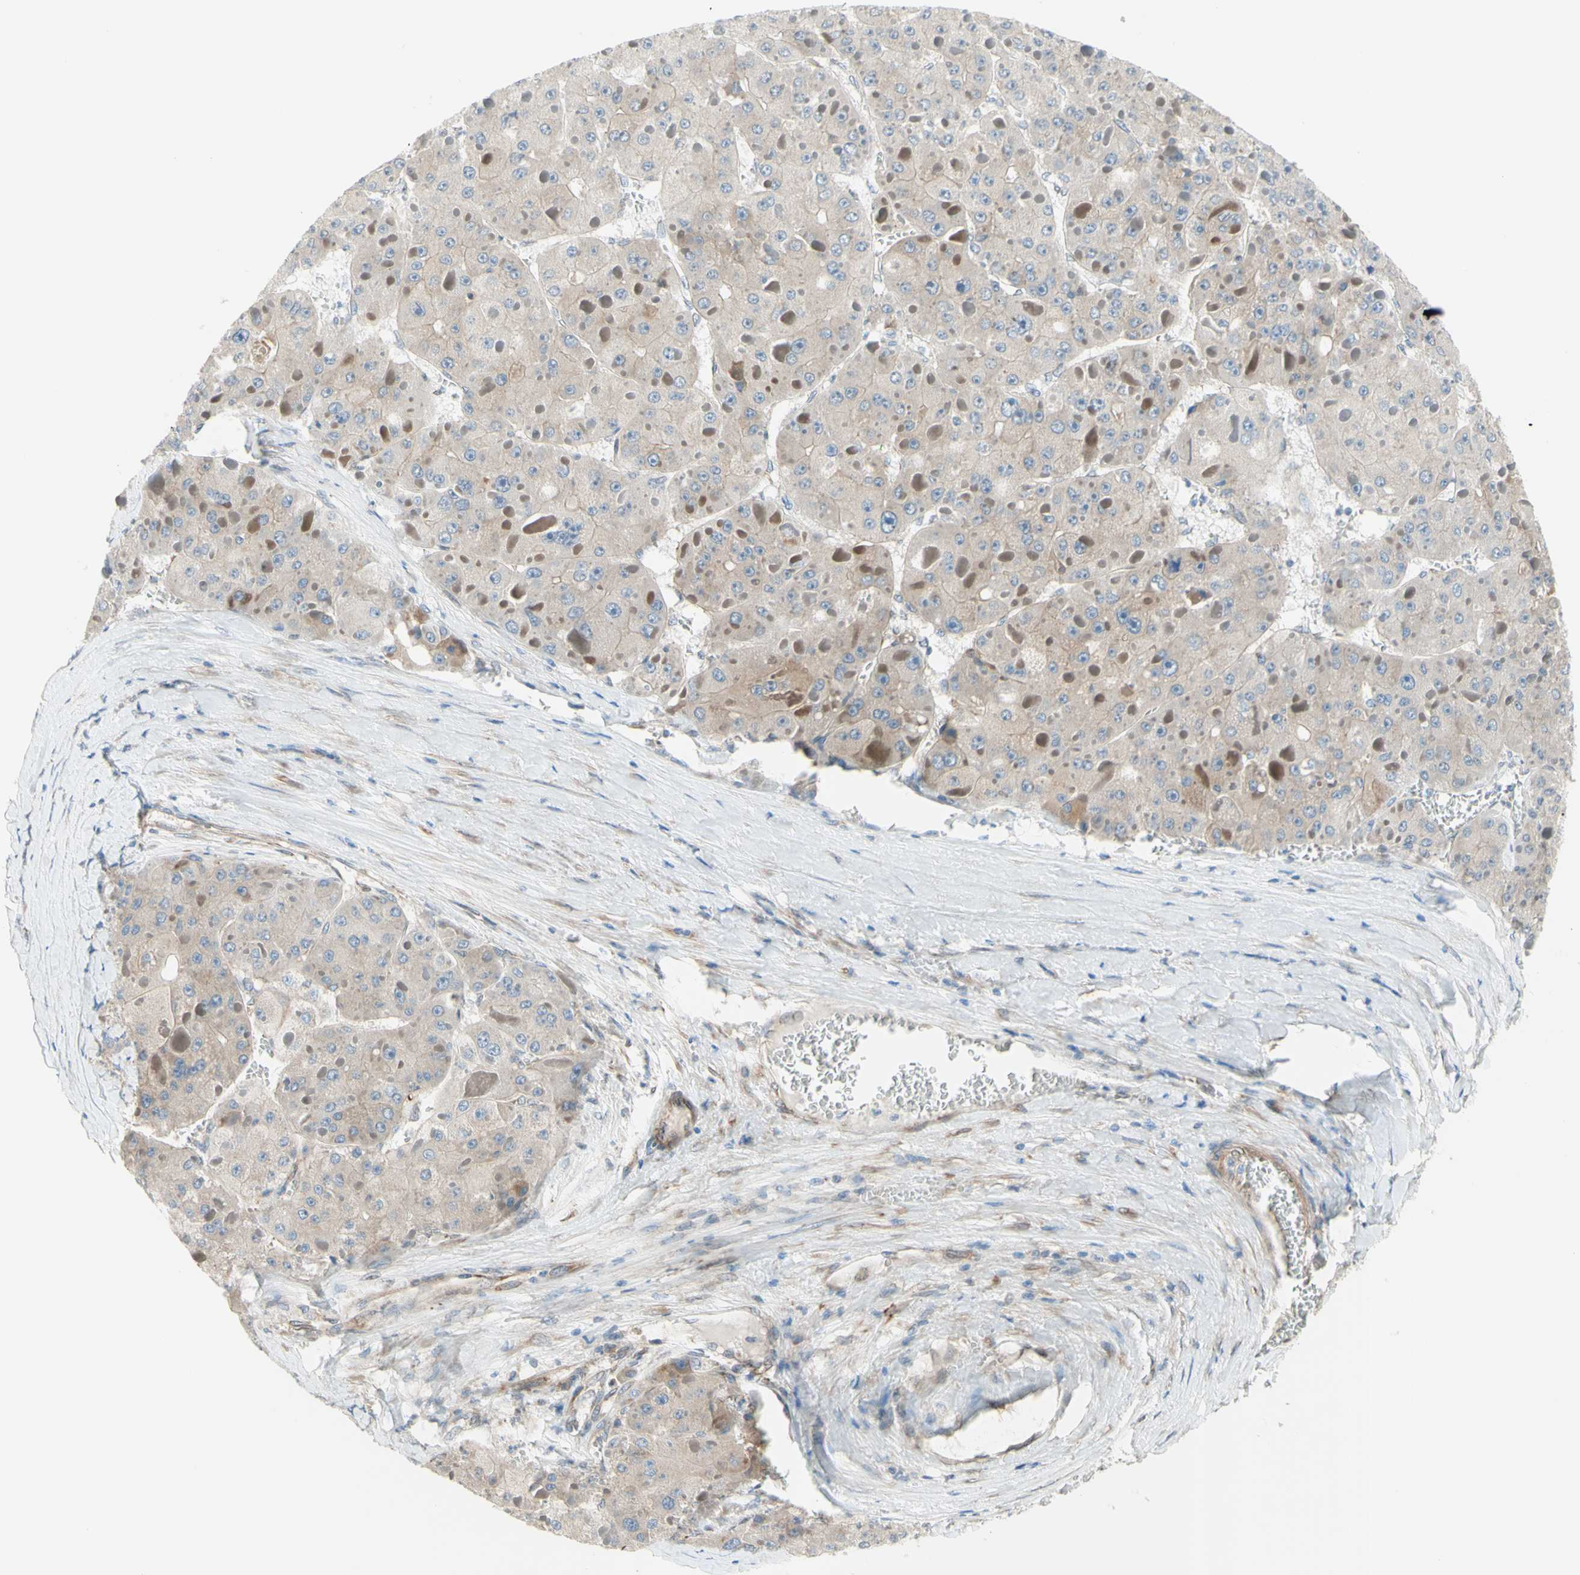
{"staining": {"intensity": "weak", "quantity": ">75%", "location": "cytoplasmic/membranous"}, "tissue": "liver cancer", "cell_type": "Tumor cells", "image_type": "cancer", "snomed": [{"axis": "morphology", "description": "Carcinoma, Hepatocellular, NOS"}, {"axis": "topography", "description": "Liver"}], "caption": "Immunohistochemistry histopathology image of human liver cancer stained for a protein (brown), which exhibits low levels of weak cytoplasmic/membranous staining in approximately >75% of tumor cells.", "gene": "TRAF2", "patient": {"sex": "female", "age": 73}}